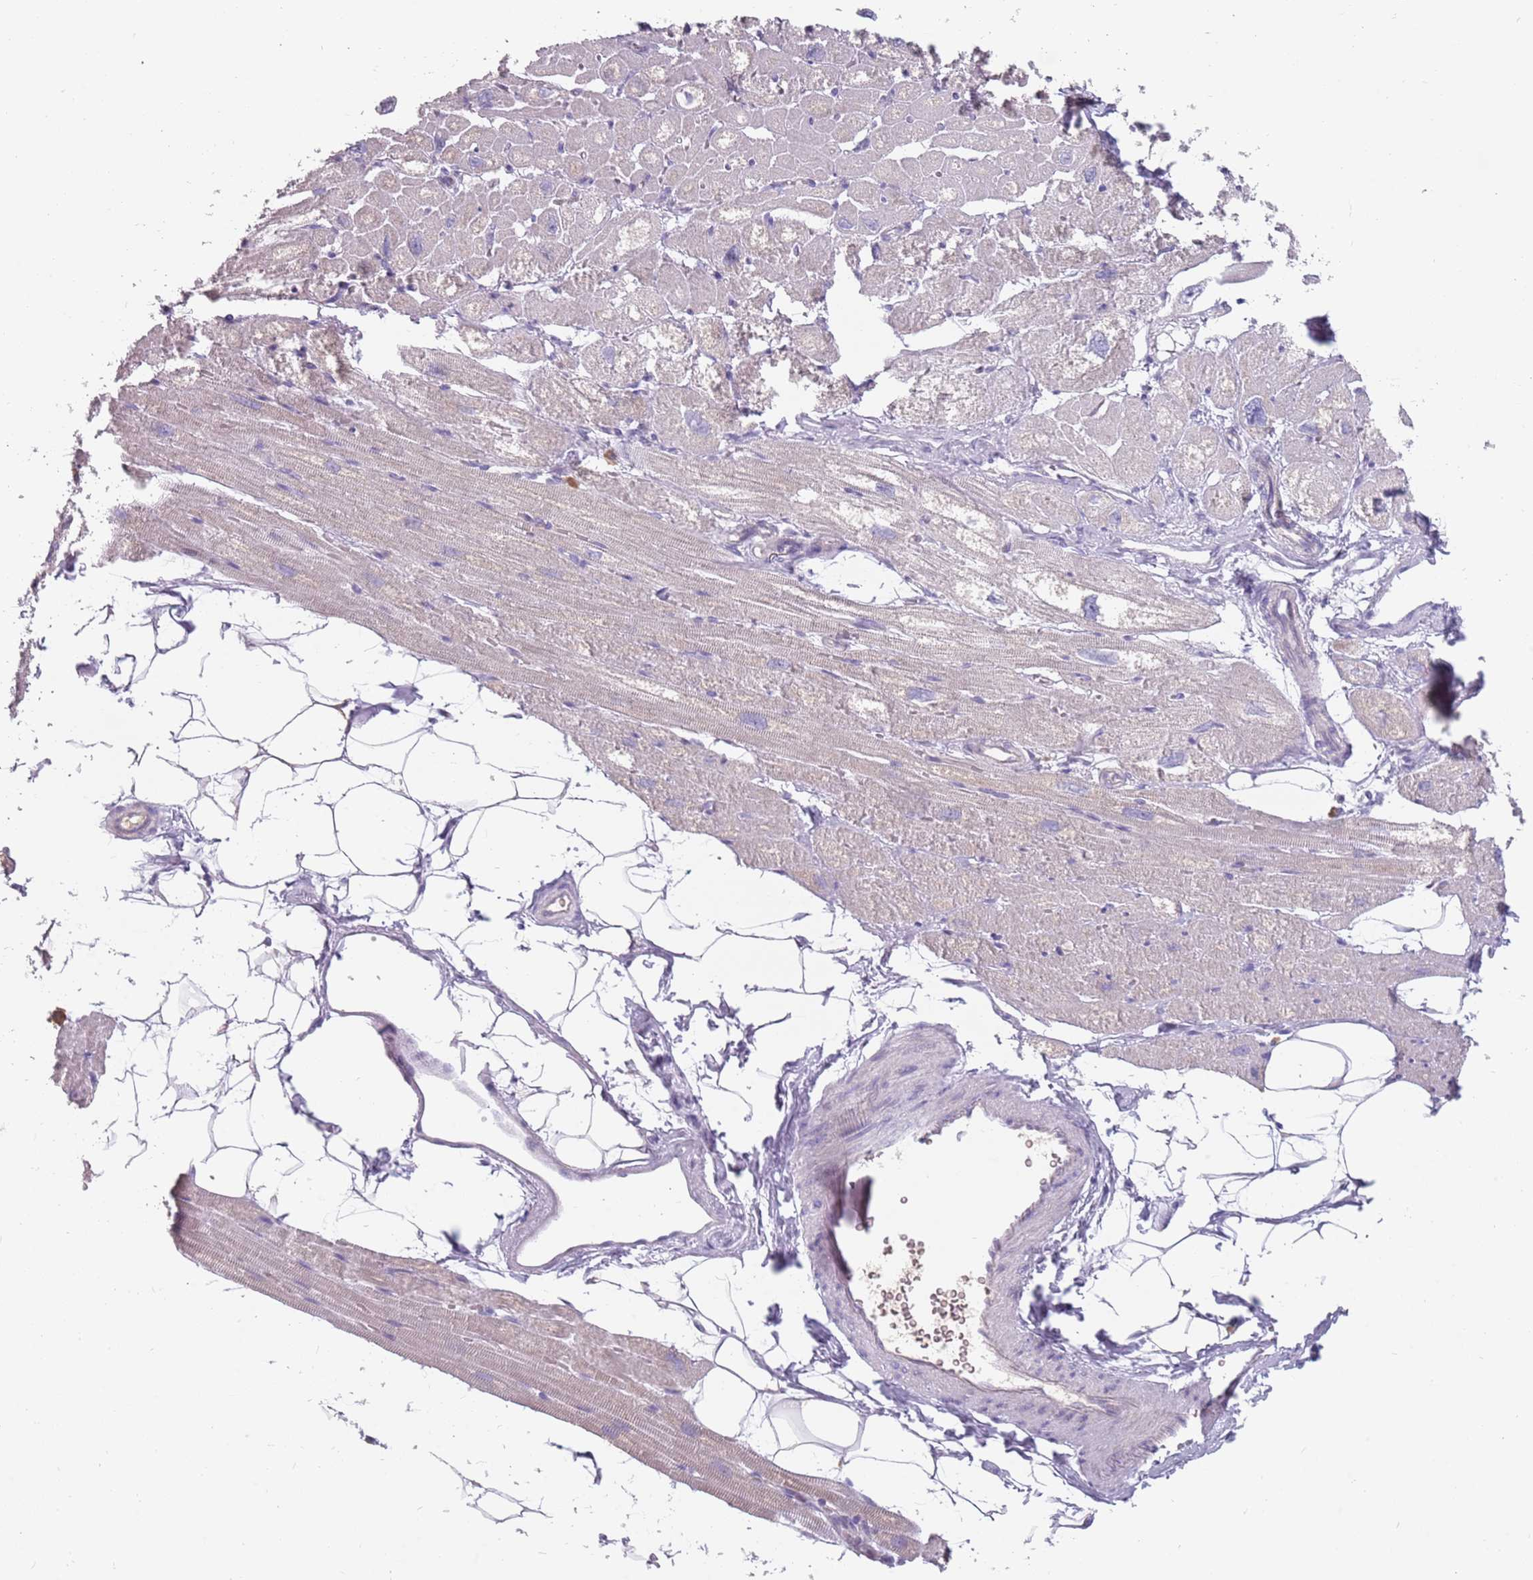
{"staining": {"intensity": "weak", "quantity": "25%-75%", "location": "cytoplasmic/membranous"}, "tissue": "heart muscle", "cell_type": "Cardiomyocytes", "image_type": "normal", "snomed": [{"axis": "morphology", "description": "Normal tissue, NOS"}, {"axis": "topography", "description": "Heart"}], "caption": "Immunohistochemical staining of benign heart muscle exhibits 25%-75% levels of weak cytoplasmic/membranous protein expression in approximately 25%-75% of cardiomyocytes.", "gene": "DDX4", "patient": {"sex": "male", "age": 50}}